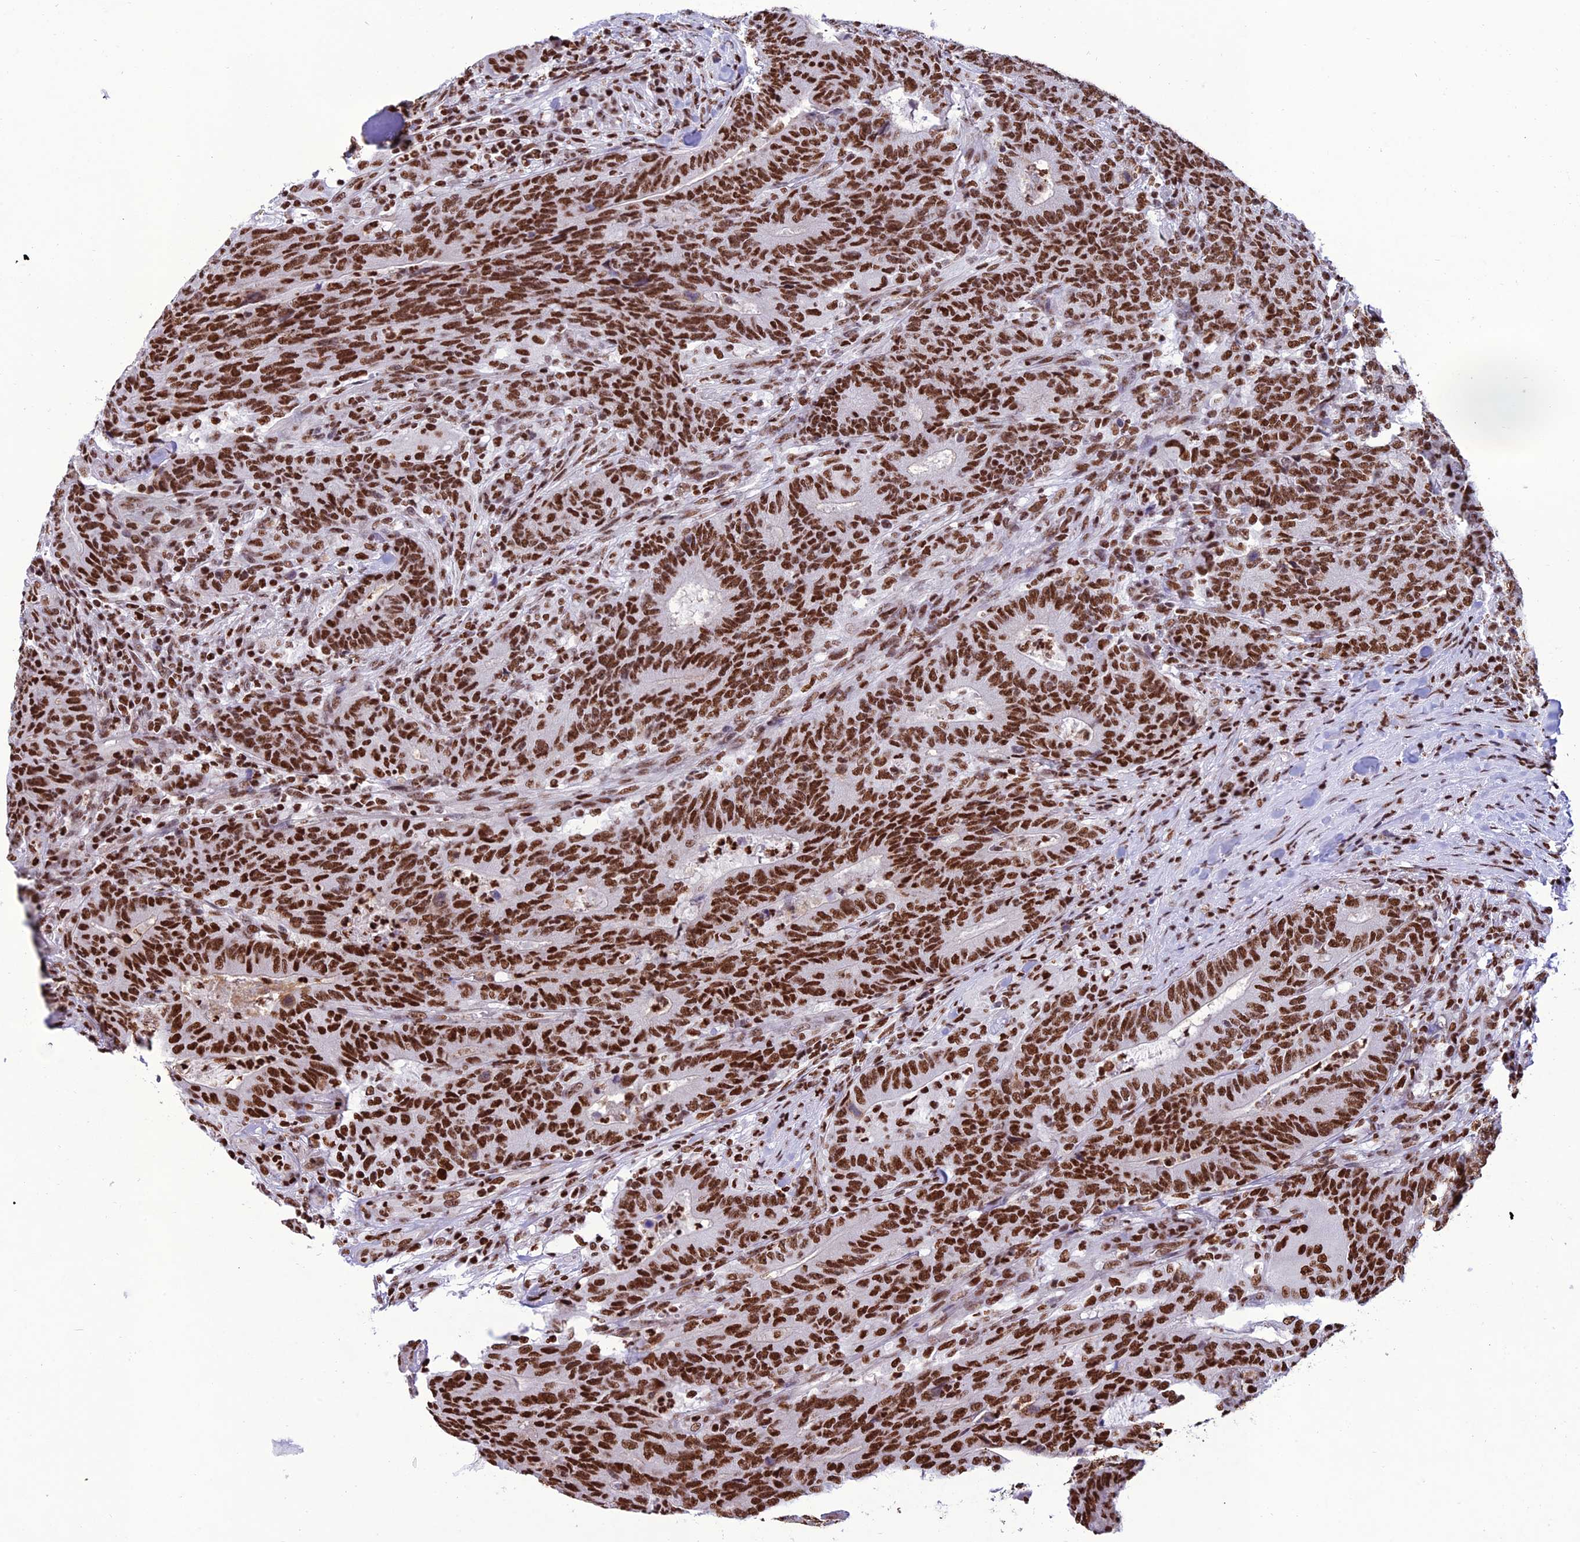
{"staining": {"intensity": "strong", "quantity": ">75%", "location": "nuclear"}, "tissue": "colorectal cancer", "cell_type": "Tumor cells", "image_type": "cancer", "snomed": [{"axis": "morphology", "description": "Normal tissue, NOS"}, {"axis": "morphology", "description": "Adenocarcinoma, NOS"}, {"axis": "topography", "description": "Colon"}], "caption": "This image displays immunohistochemistry (IHC) staining of human adenocarcinoma (colorectal), with high strong nuclear expression in about >75% of tumor cells.", "gene": "INO80E", "patient": {"sex": "female", "age": 75}}